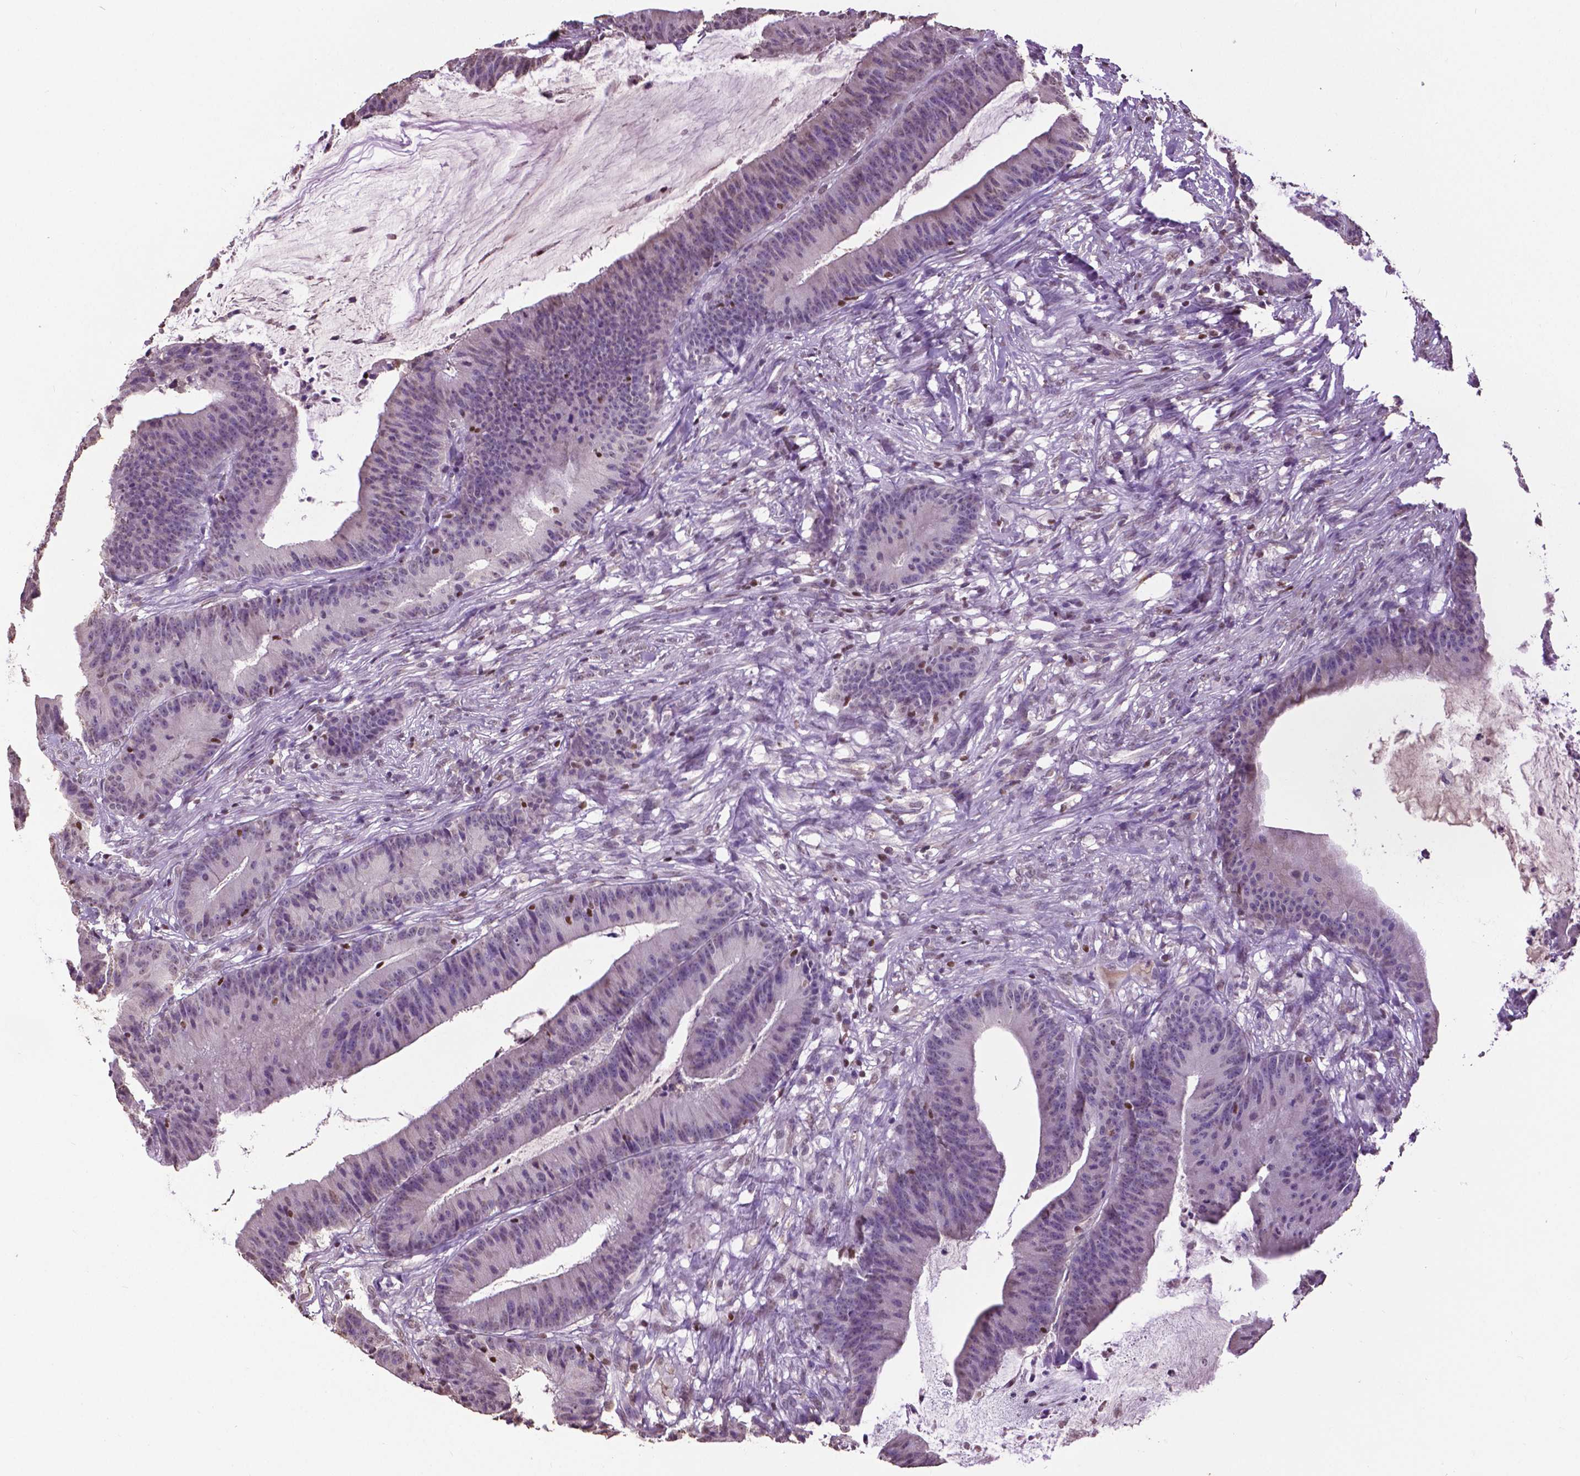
{"staining": {"intensity": "negative", "quantity": "none", "location": "none"}, "tissue": "colorectal cancer", "cell_type": "Tumor cells", "image_type": "cancer", "snomed": [{"axis": "morphology", "description": "Adenocarcinoma, NOS"}, {"axis": "topography", "description": "Colon"}], "caption": "DAB immunohistochemical staining of human adenocarcinoma (colorectal) displays no significant staining in tumor cells.", "gene": "RUNX3", "patient": {"sex": "female", "age": 78}}